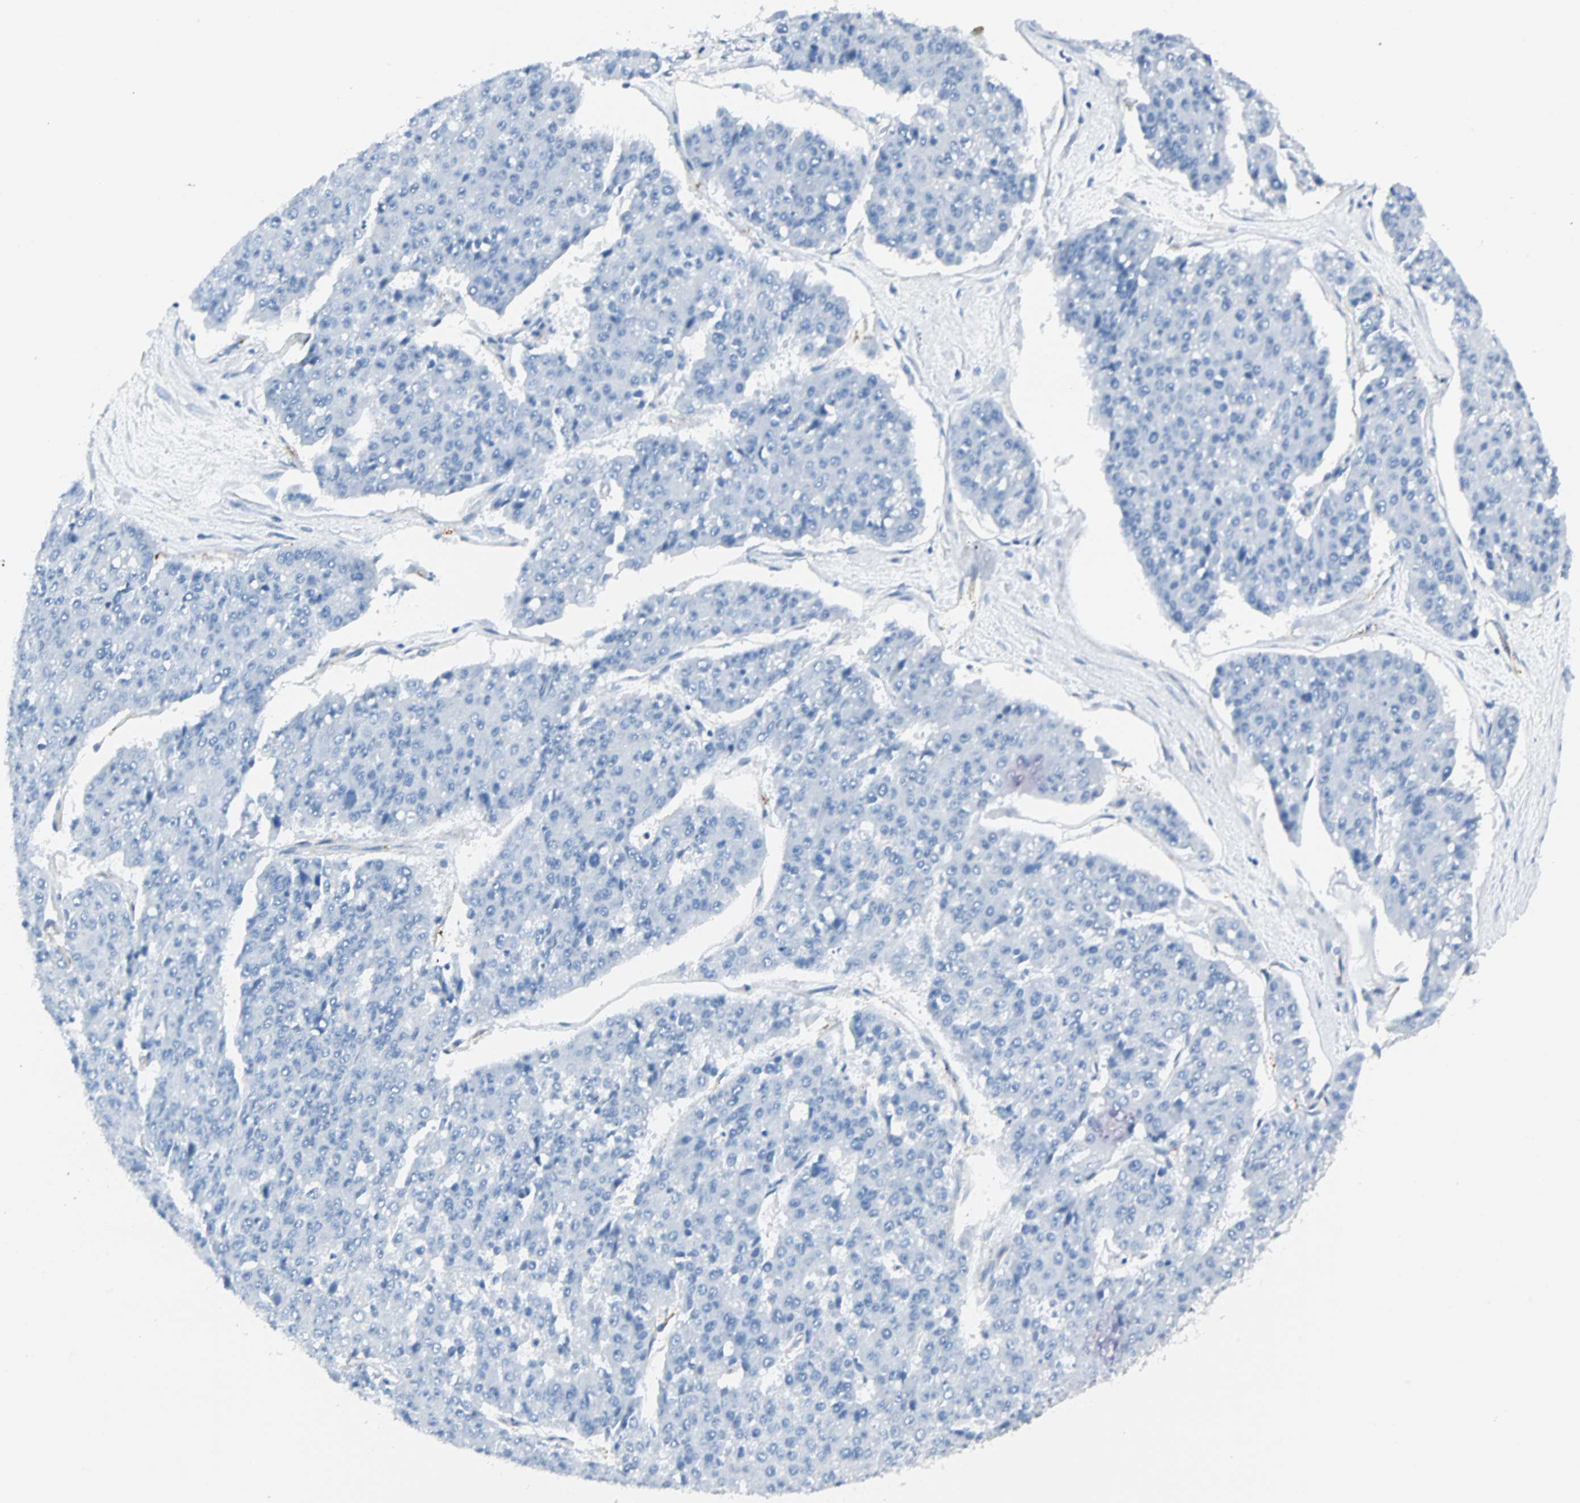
{"staining": {"intensity": "negative", "quantity": "none", "location": "none"}, "tissue": "pancreatic cancer", "cell_type": "Tumor cells", "image_type": "cancer", "snomed": [{"axis": "morphology", "description": "Adenocarcinoma, NOS"}, {"axis": "topography", "description": "Pancreas"}], "caption": "Protein analysis of pancreatic cancer displays no significant expression in tumor cells.", "gene": "VPS9D1", "patient": {"sex": "male", "age": 50}}